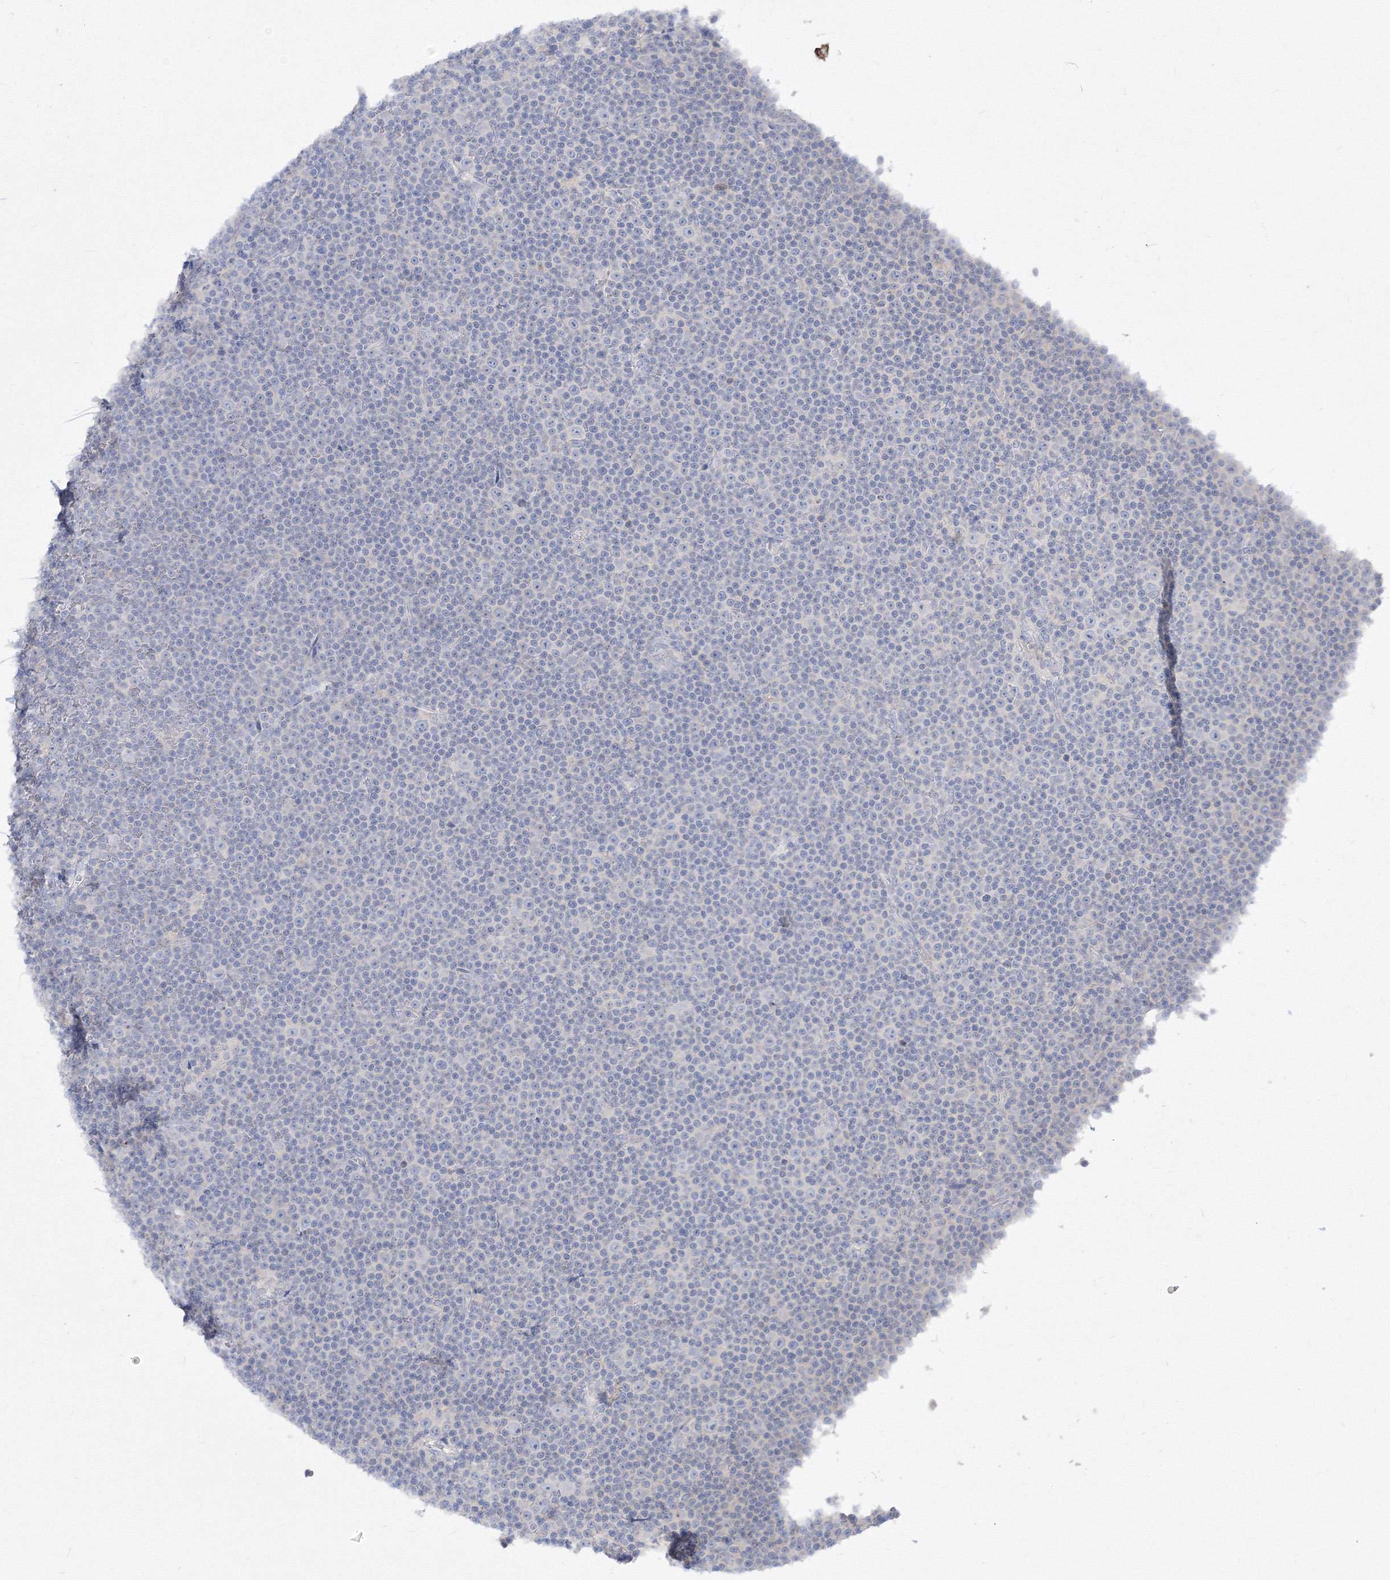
{"staining": {"intensity": "negative", "quantity": "none", "location": "none"}, "tissue": "lymphoma", "cell_type": "Tumor cells", "image_type": "cancer", "snomed": [{"axis": "morphology", "description": "Malignant lymphoma, non-Hodgkin's type, Low grade"}, {"axis": "topography", "description": "Lymph node"}], "caption": "Malignant lymphoma, non-Hodgkin's type (low-grade) was stained to show a protein in brown. There is no significant staining in tumor cells.", "gene": "FBXL8", "patient": {"sex": "female", "age": 67}}